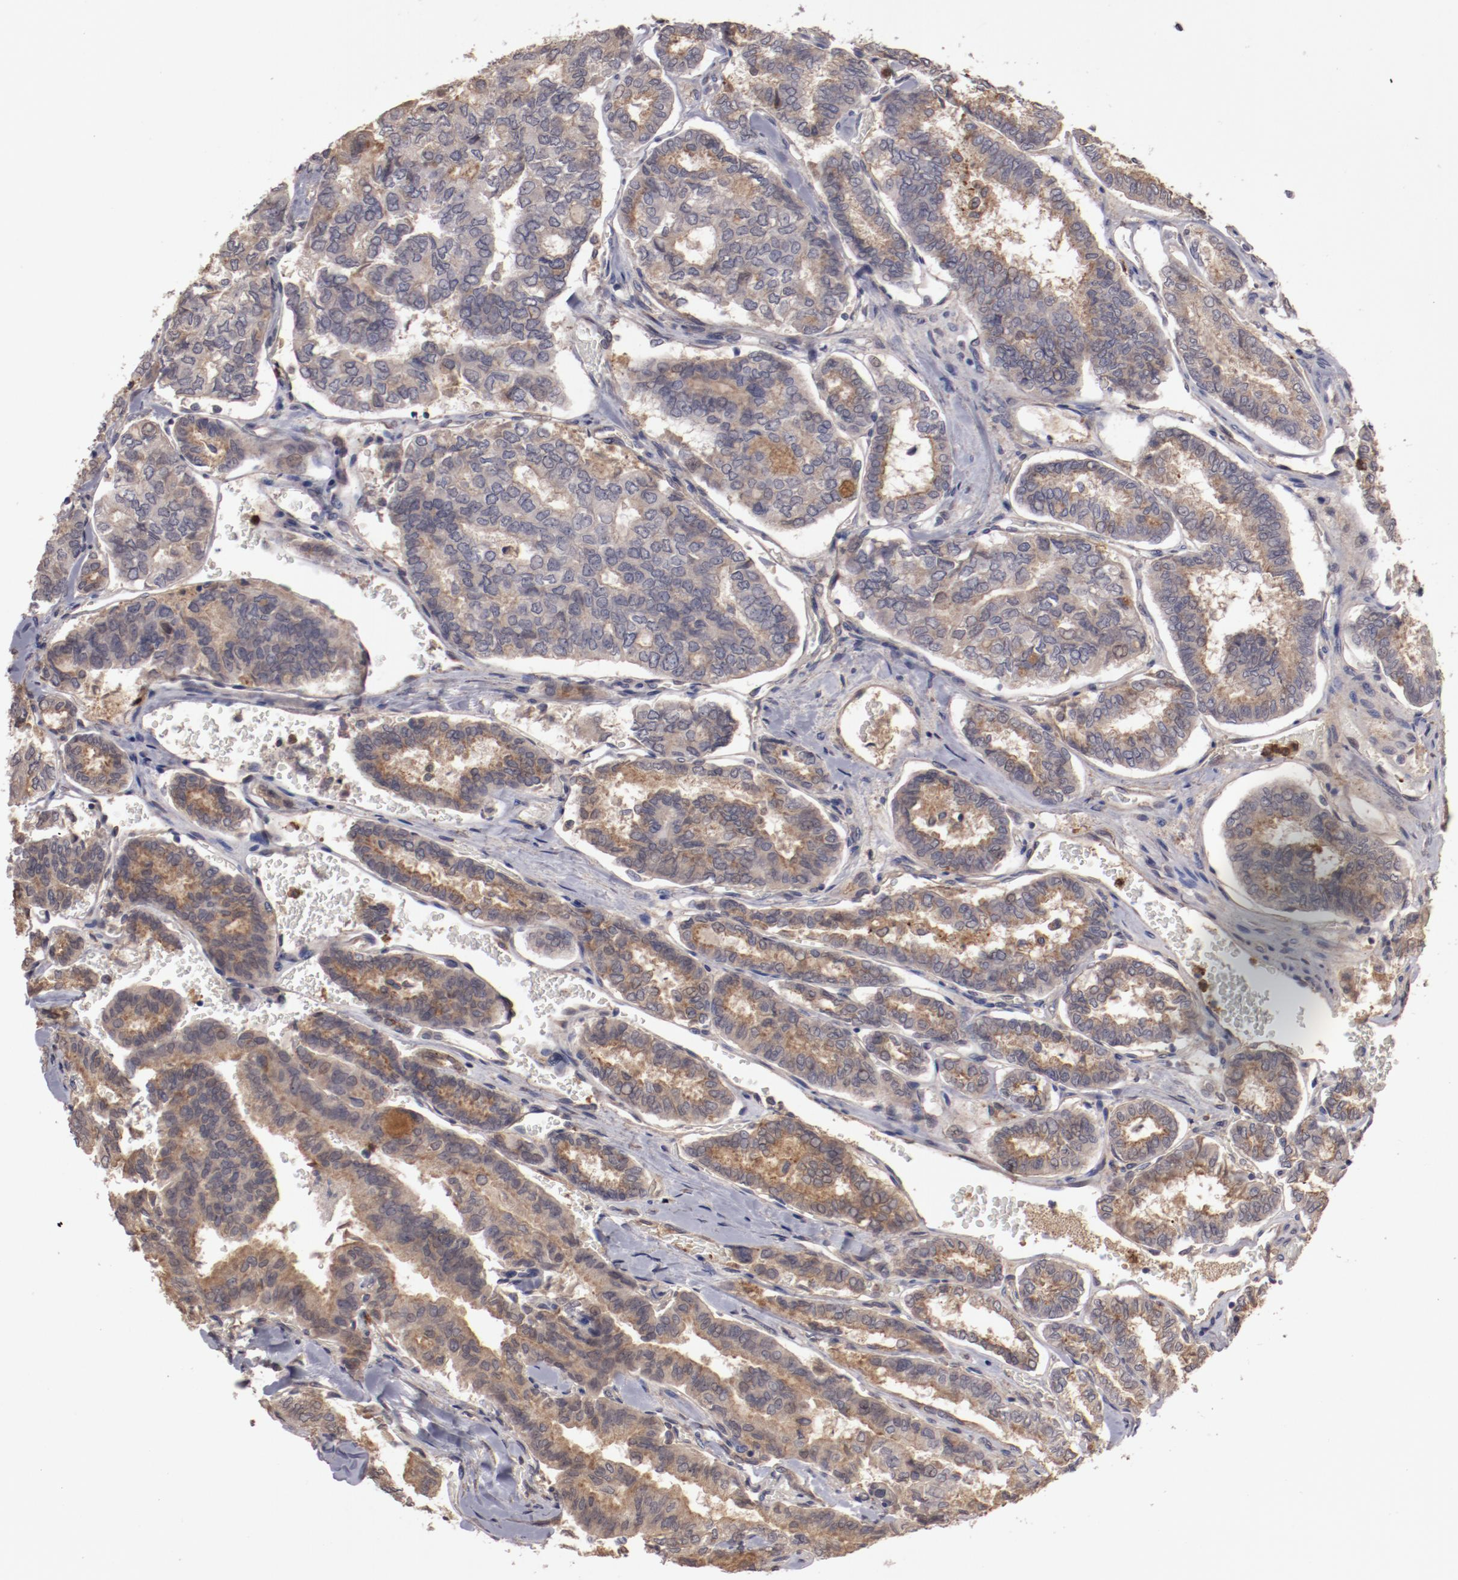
{"staining": {"intensity": "weak", "quantity": ">75%", "location": "cytoplasmic/membranous"}, "tissue": "thyroid cancer", "cell_type": "Tumor cells", "image_type": "cancer", "snomed": [{"axis": "morphology", "description": "Papillary adenocarcinoma, NOS"}, {"axis": "topography", "description": "Thyroid gland"}], "caption": "Protein staining displays weak cytoplasmic/membranous positivity in approximately >75% of tumor cells in papillary adenocarcinoma (thyroid).", "gene": "SERPINA7", "patient": {"sex": "female", "age": 35}}